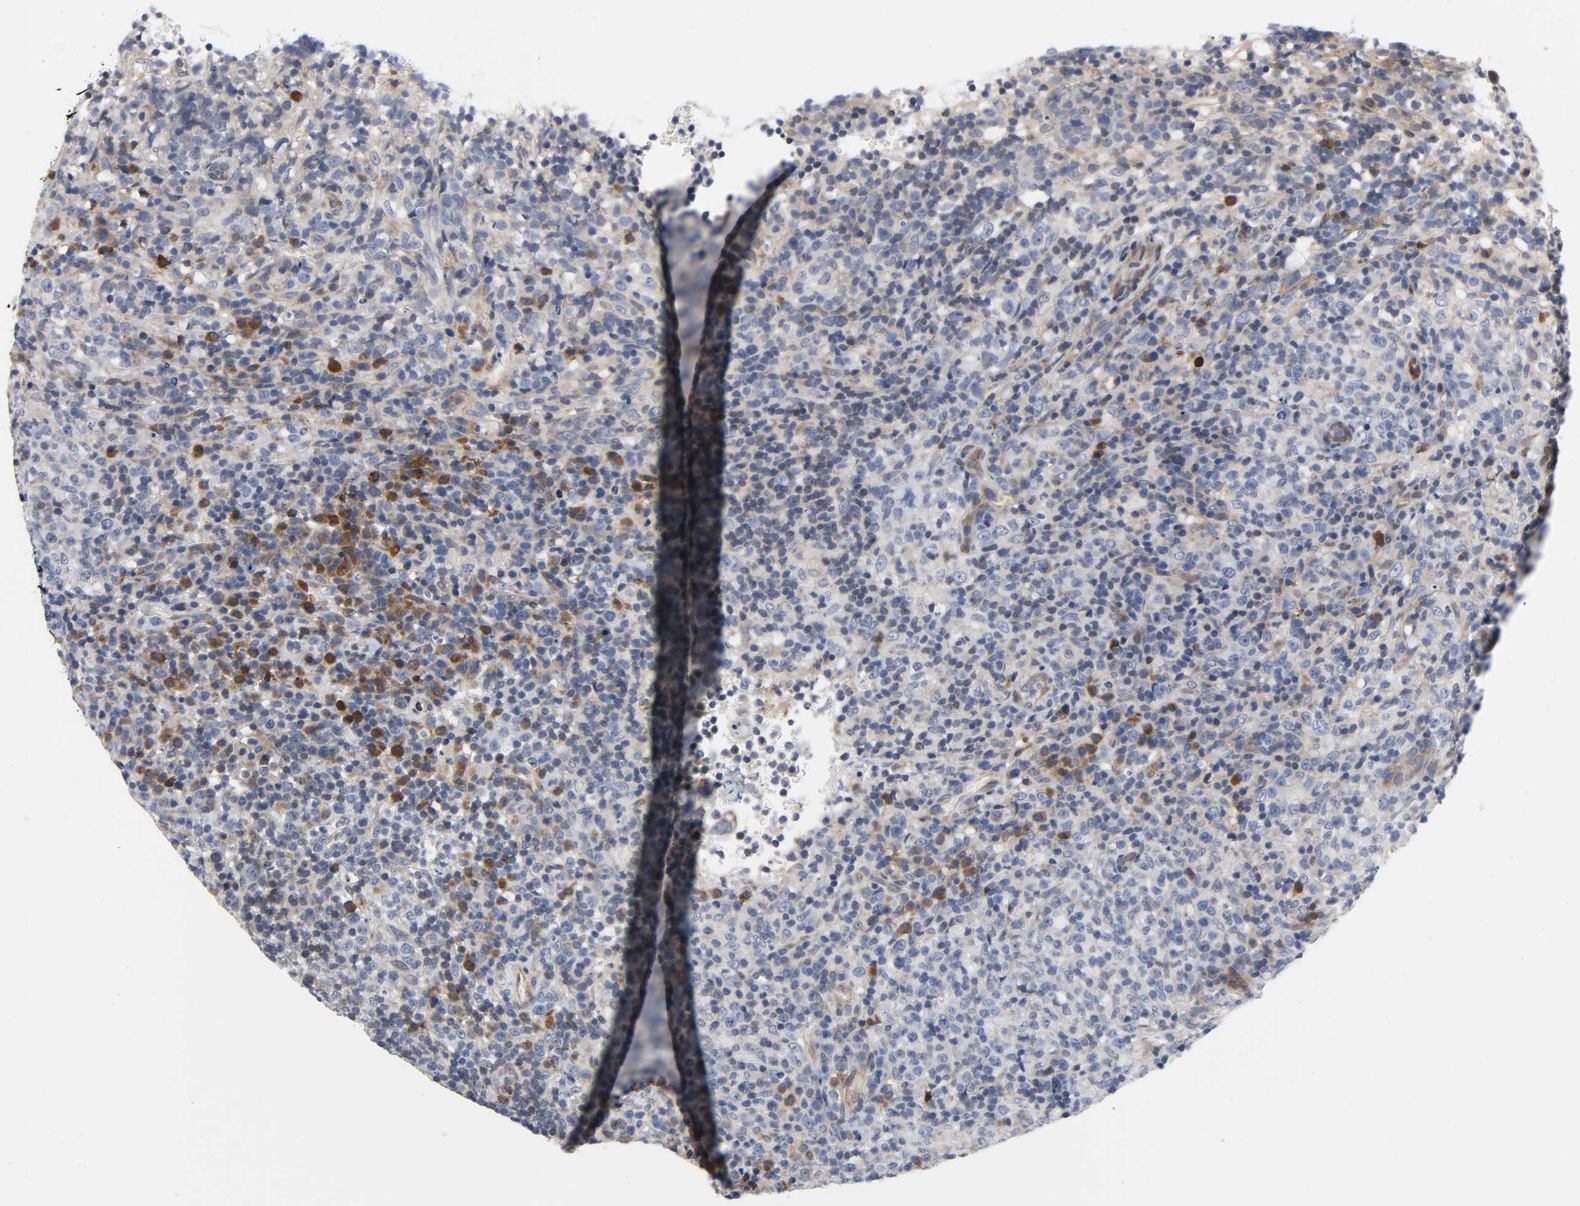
{"staining": {"intensity": "weak", "quantity": "<25%", "location": "cytoplasmic/membranous"}, "tissue": "lymphoma", "cell_type": "Tumor cells", "image_type": "cancer", "snomed": [{"axis": "morphology", "description": "Malignant lymphoma, non-Hodgkin's type, High grade"}, {"axis": "topography", "description": "Lymph node"}], "caption": "Image shows no protein staining in tumor cells of lymphoma tissue.", "gene": "ASB6", "patient": {"sex": "female", "age": 76}}